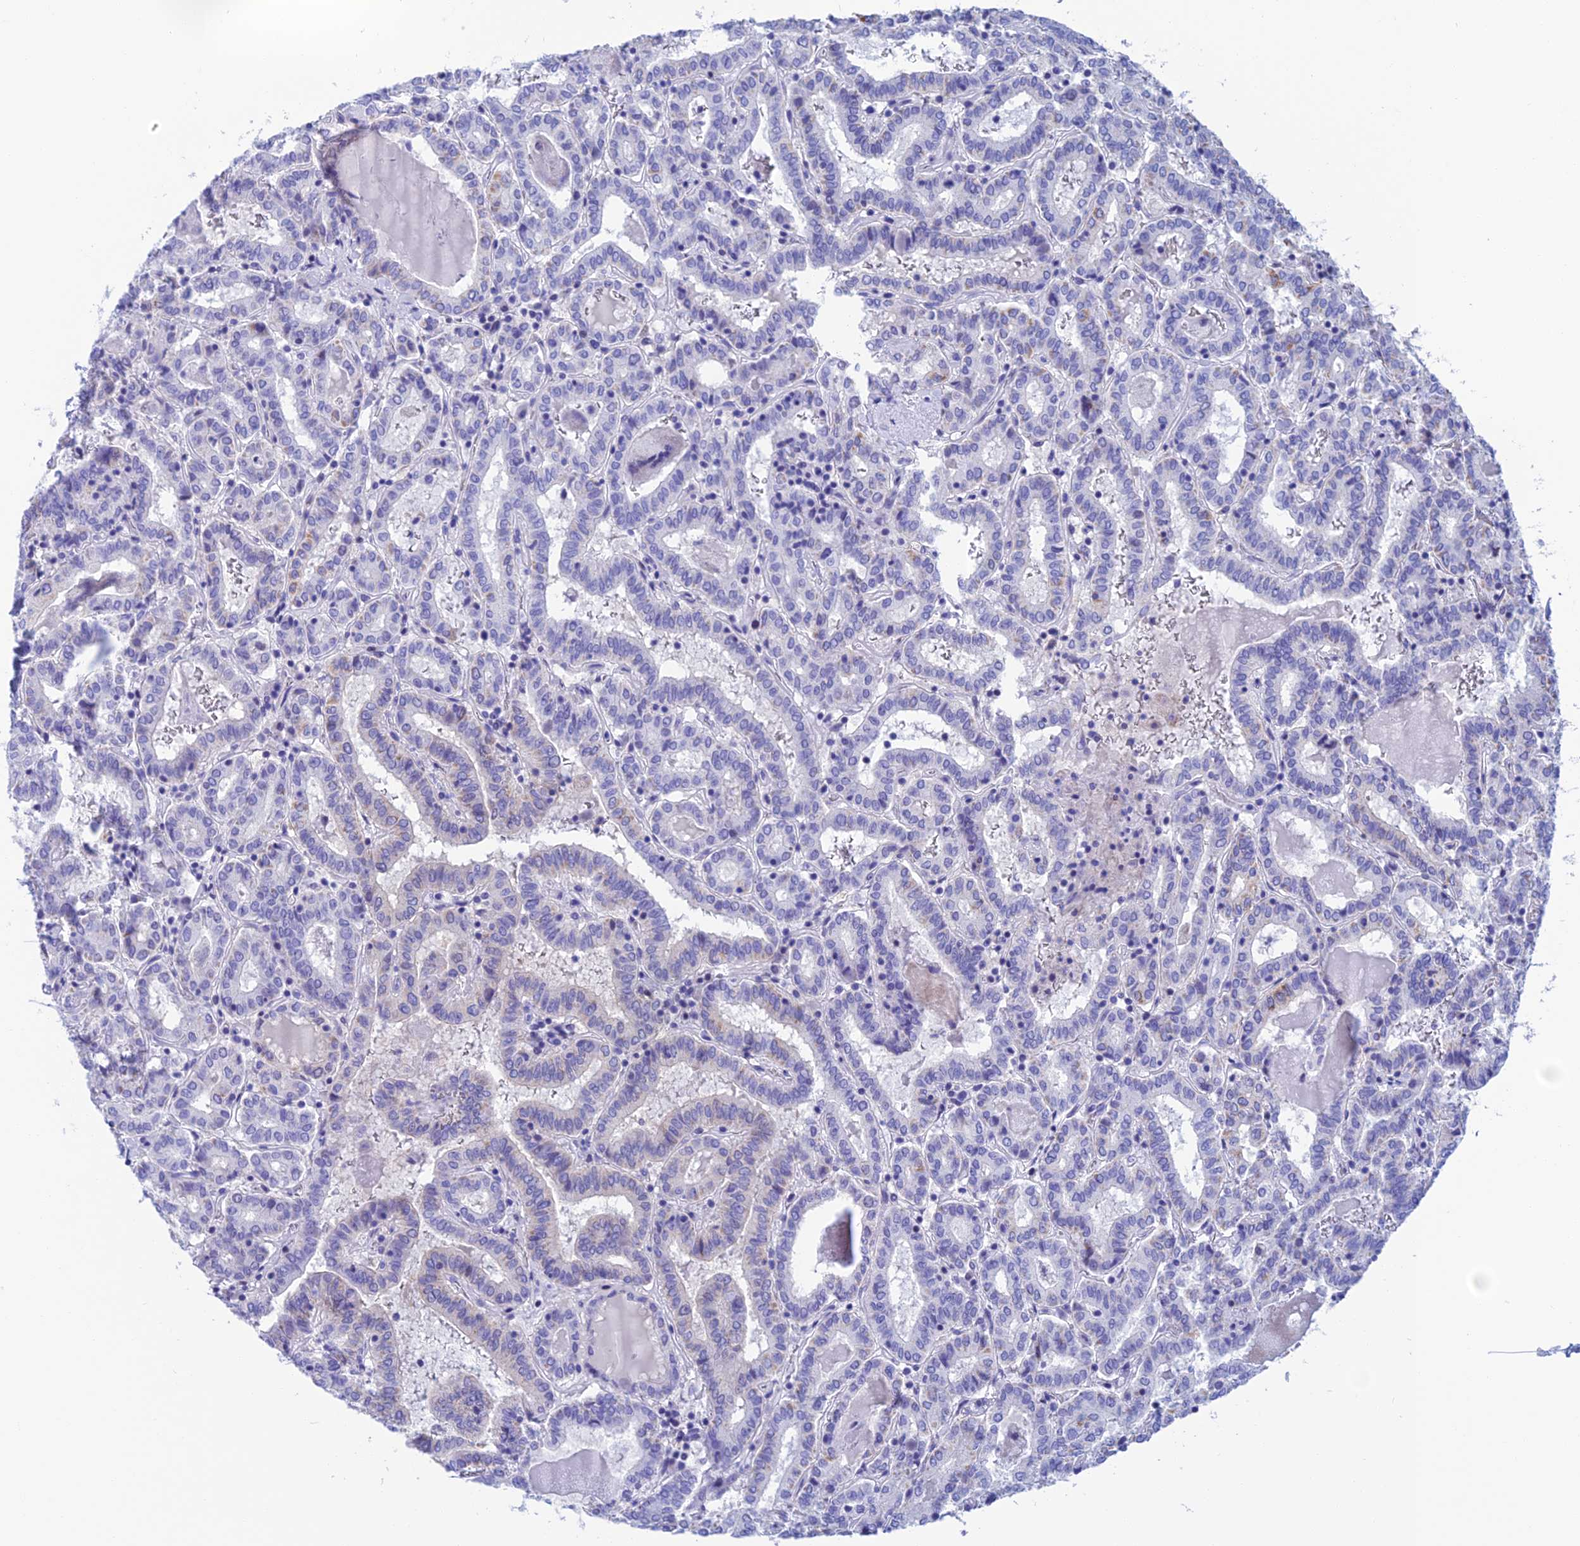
{"staining": {"intensity": "weak", "quantity": "<25%", "location": "cytoplasmic/membranous"}, "tissue": "thyroid cancer", "cell_type": "Tumor cells", "image_type": "cancer", "snomed": [{"axis": "morphology", "description": "Papillary adenocarcinoma, NOS"}, {"axis": "topography", "description": "Thyroid gland"}], "caption": "Thyroid cancer was stained to show a protein in brown. There is no significant staining in tumor cells.", "gene": "NXPE4", "patient": {"sex": "female", "age": 72}}